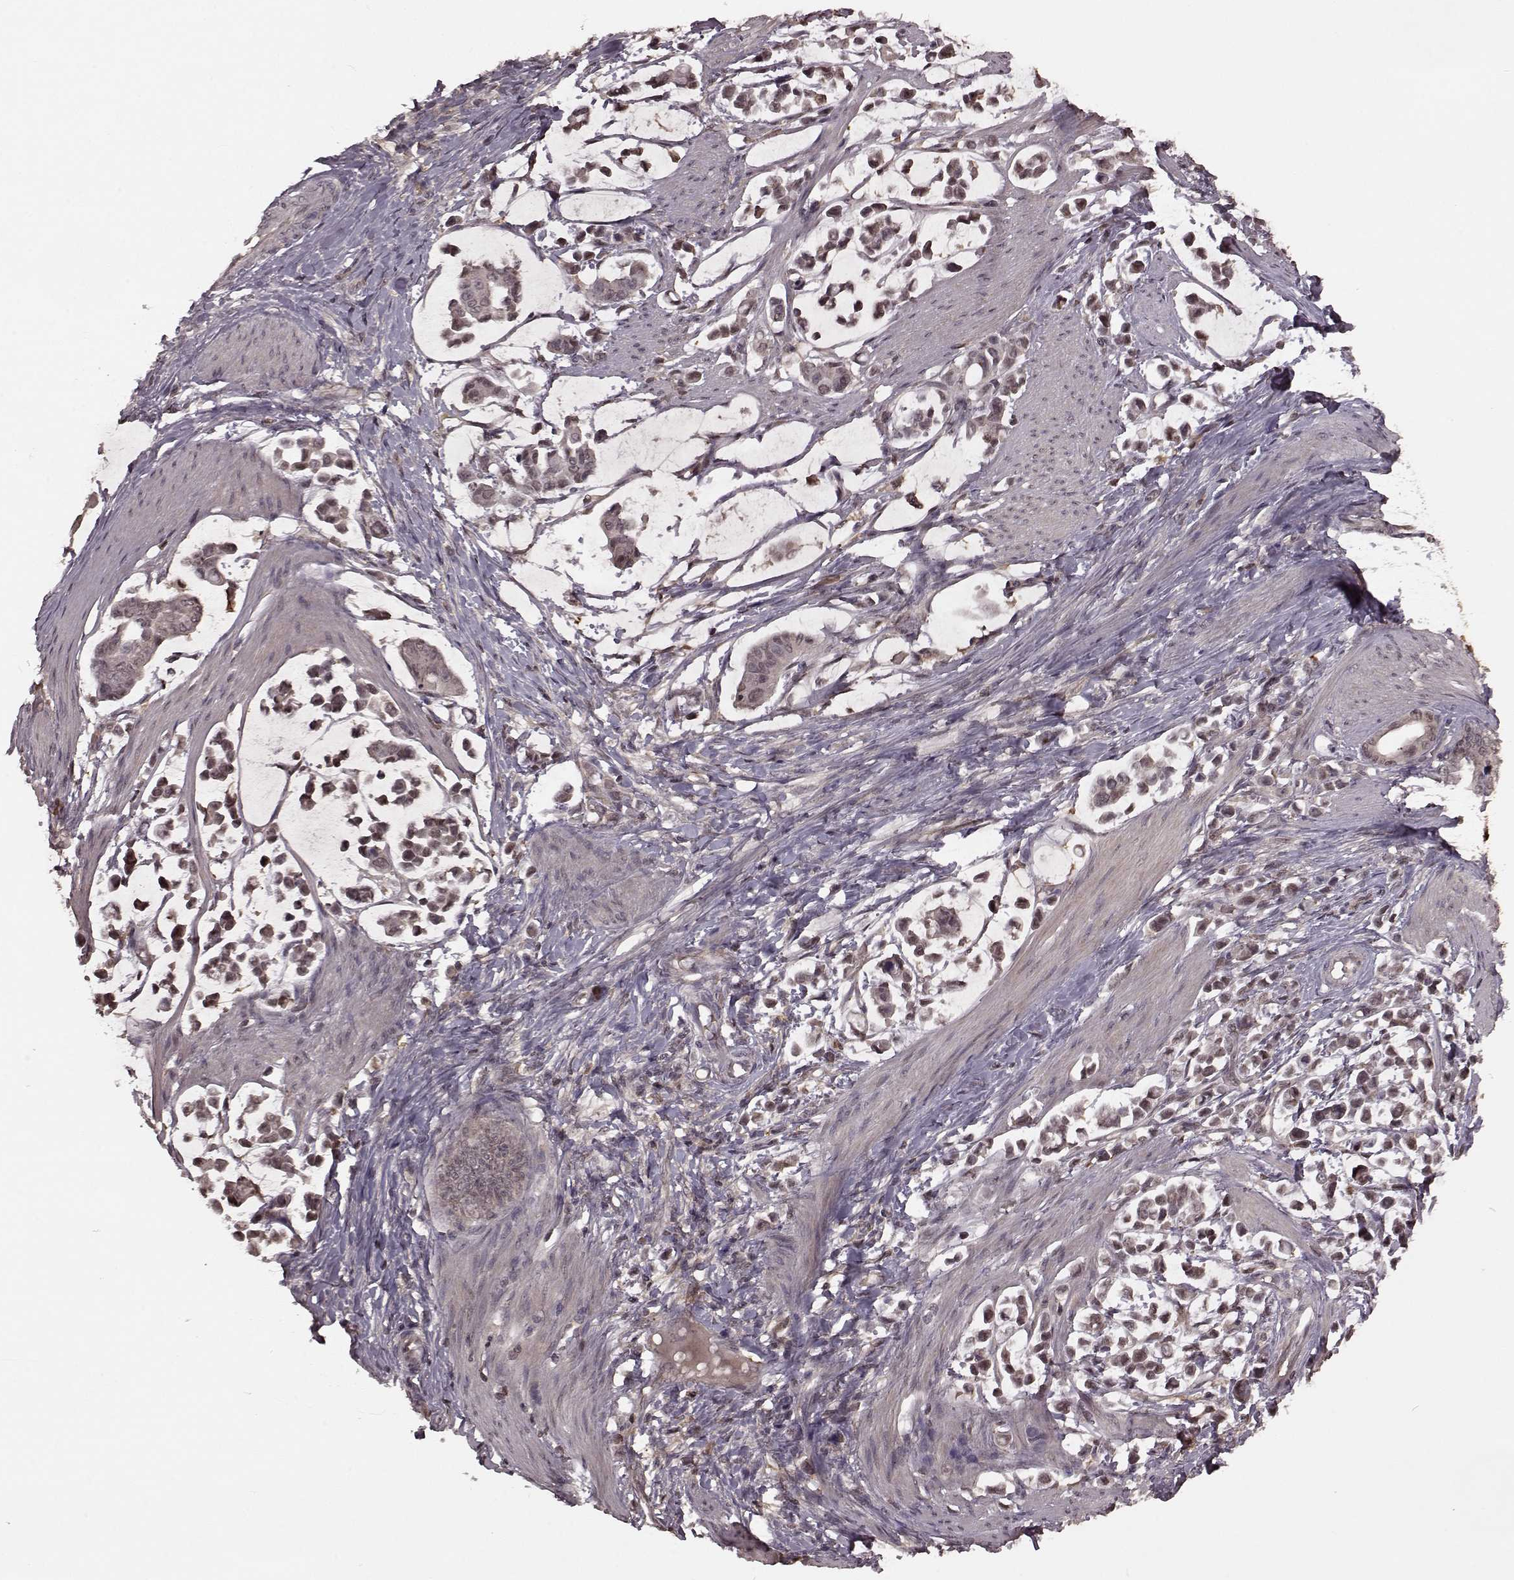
{"staining": {"intensity": "weak", "quantity": "<25%", "location": "cytoplasmic/membranous"}, "tissue": "stomach cancer", "cell_type": "Tumor cells", "image_type": "cancer", "snomed": [{"axis": "morphology", "description": "Adenocarcinoma, NOS"}, {"axis": "topography", "description": "Stomach"}], "caption": "The immunohistochemistry histopathology image has no significant staining in tumor cells of stomach cancer (adenocarcinoma) tissue.", "gene": "GSS", "patient": {"sex": "male", "age": 82}}